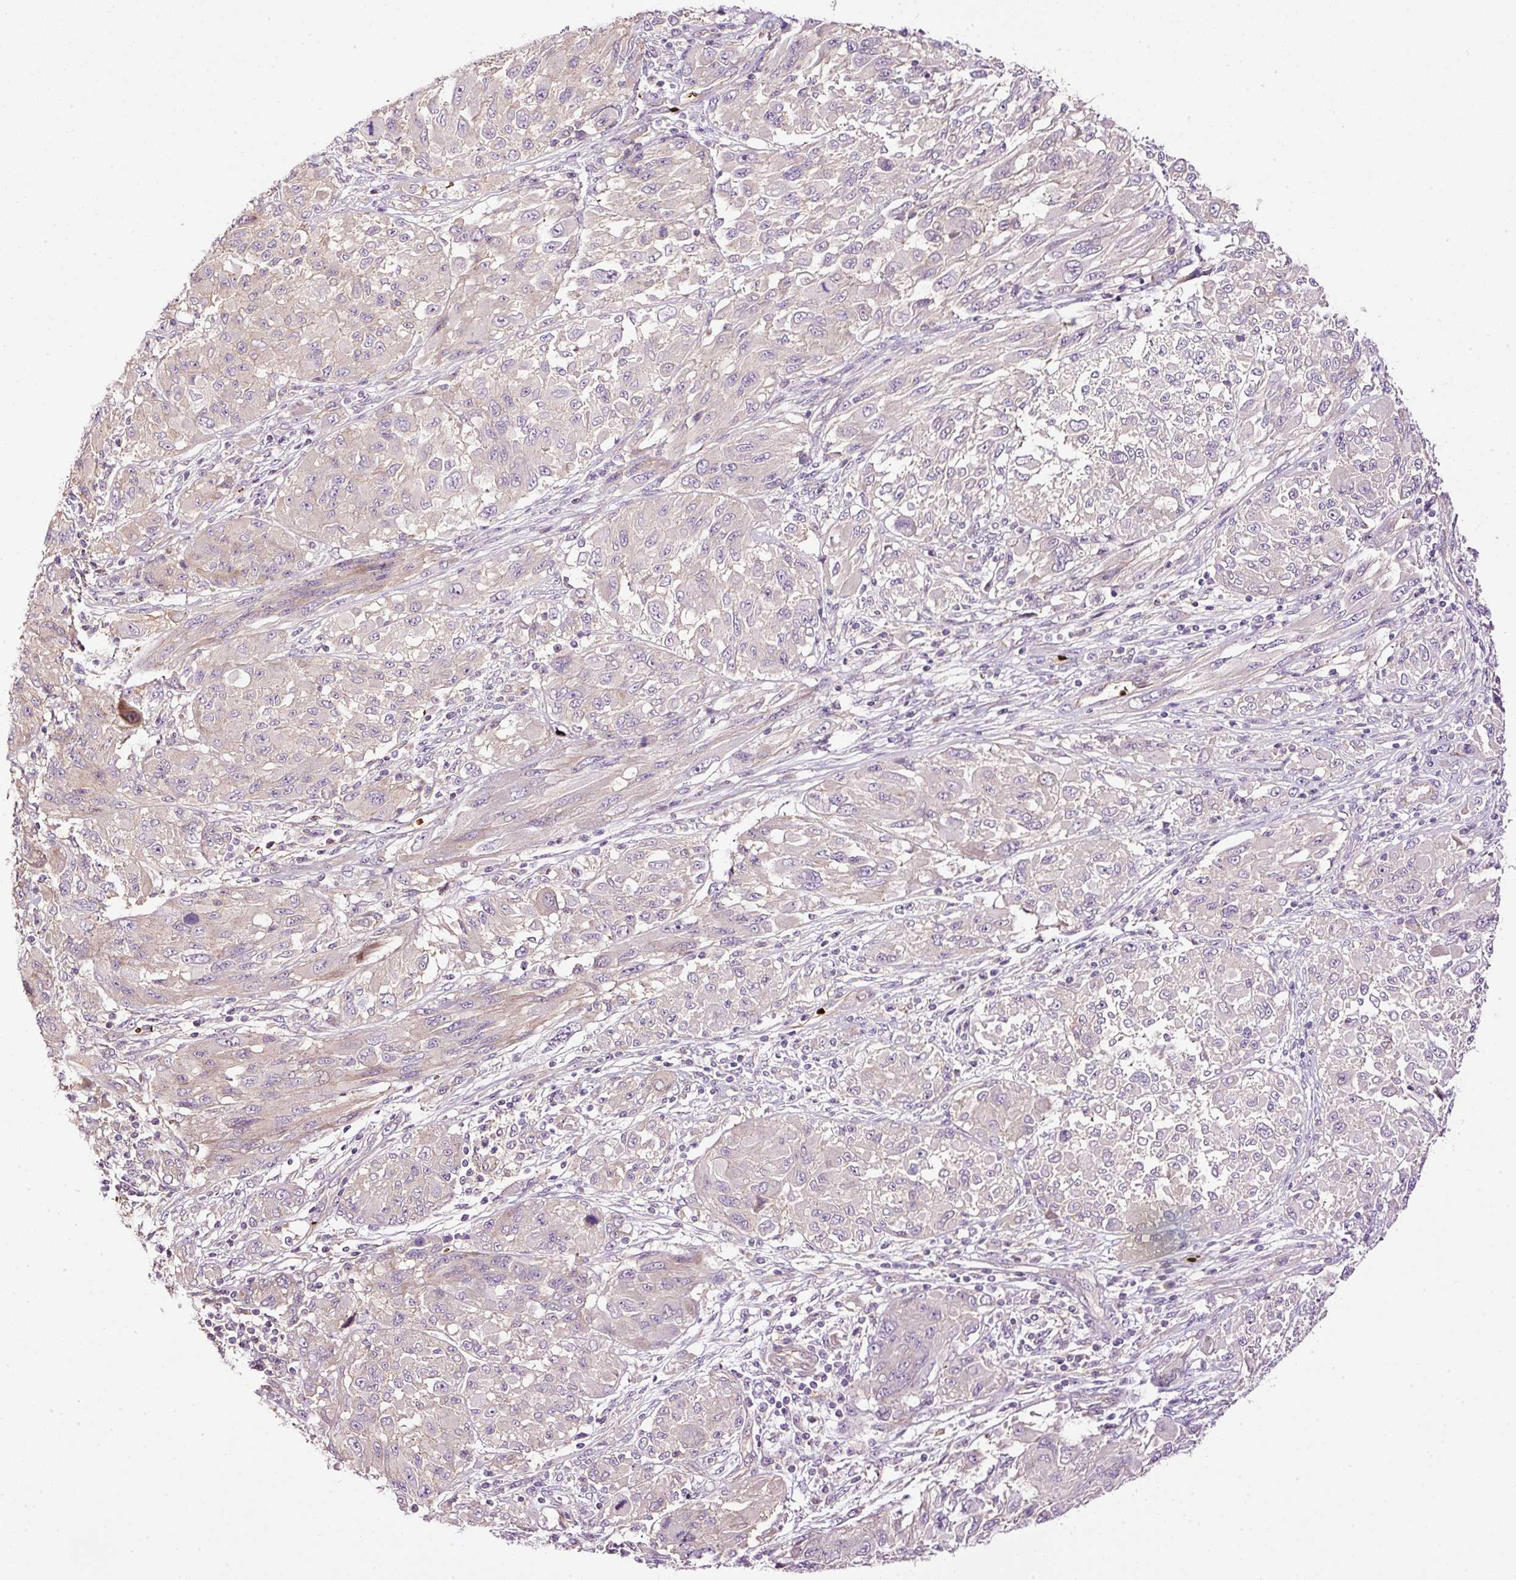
{"staining": {"intensity": "negative", "quantity": "none", "location": "none"}, "tissue": "melanoma", "cell_type": "Tumor cells", "image_type": "cancer", "snomed": [{"axis": "morphology", "description": "Malignant melanoma, NOS"}, {"axis": "topography", "description": "Skin"}], "caption": "Malignant melanoma stained for a protein using IHC displays no expression tumor cells.", "gene": "USHBP1", "patient": {"sex": "female", "age": 91}}